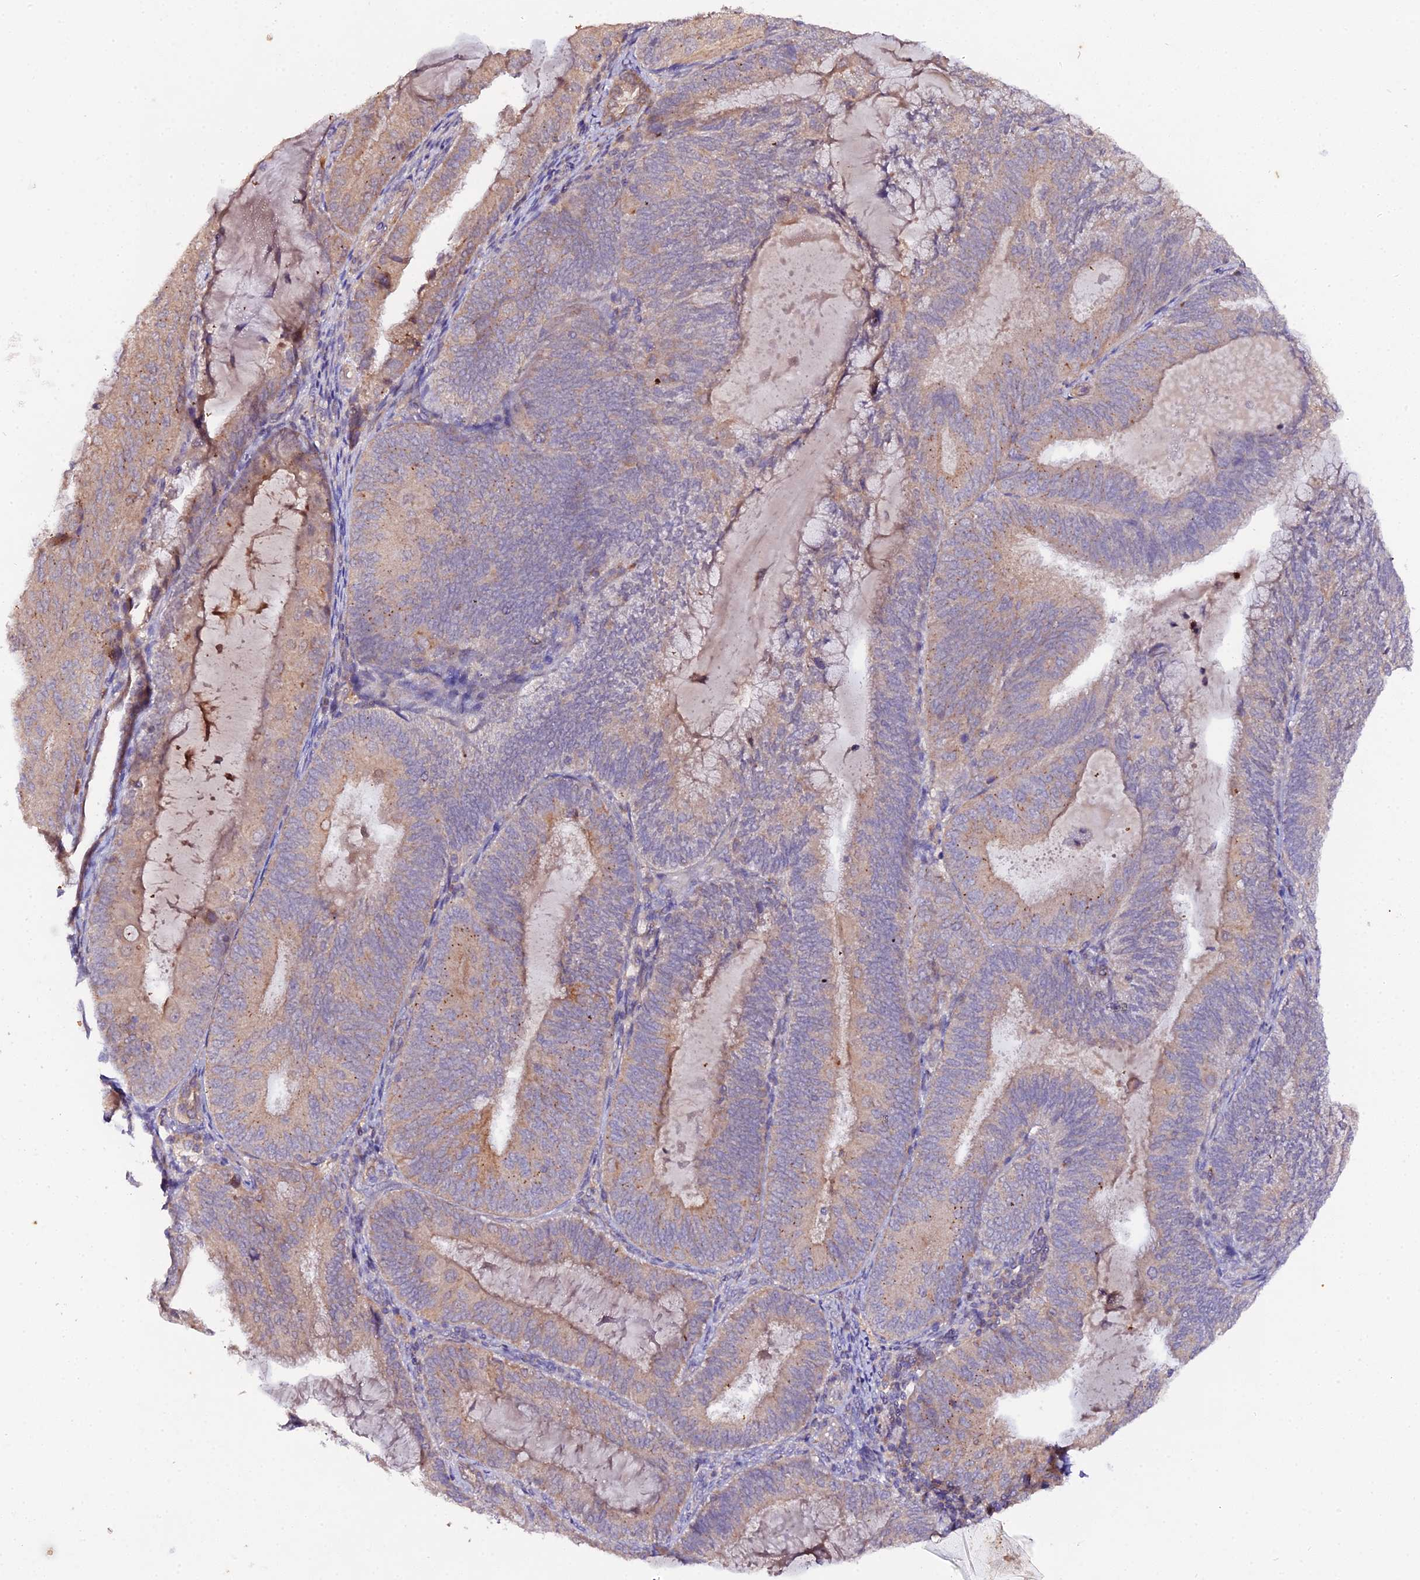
{"staining": {"intensity": "weak", "quantity": "25%-75%", "location": "cytoplasmic/membranous"}, "tissue": "endometrial cancer", "cell_type": "Tumor cells", "image_type": "cancer", "snomed": [{"axis": "morphology", "description": "Adenocarcinoma, NOS"}, {"axis": "topography", "description": "Endometrium"}], "caption": "About 25%-75% of tumor cells in adenocarcinoma (endometrial) display weak cytoplasmic/membranous protein positivity as visualized by brown immunohistochemical staining.", "gene": "TRIM26", "patient": {"sex": "female", "age": 81}}